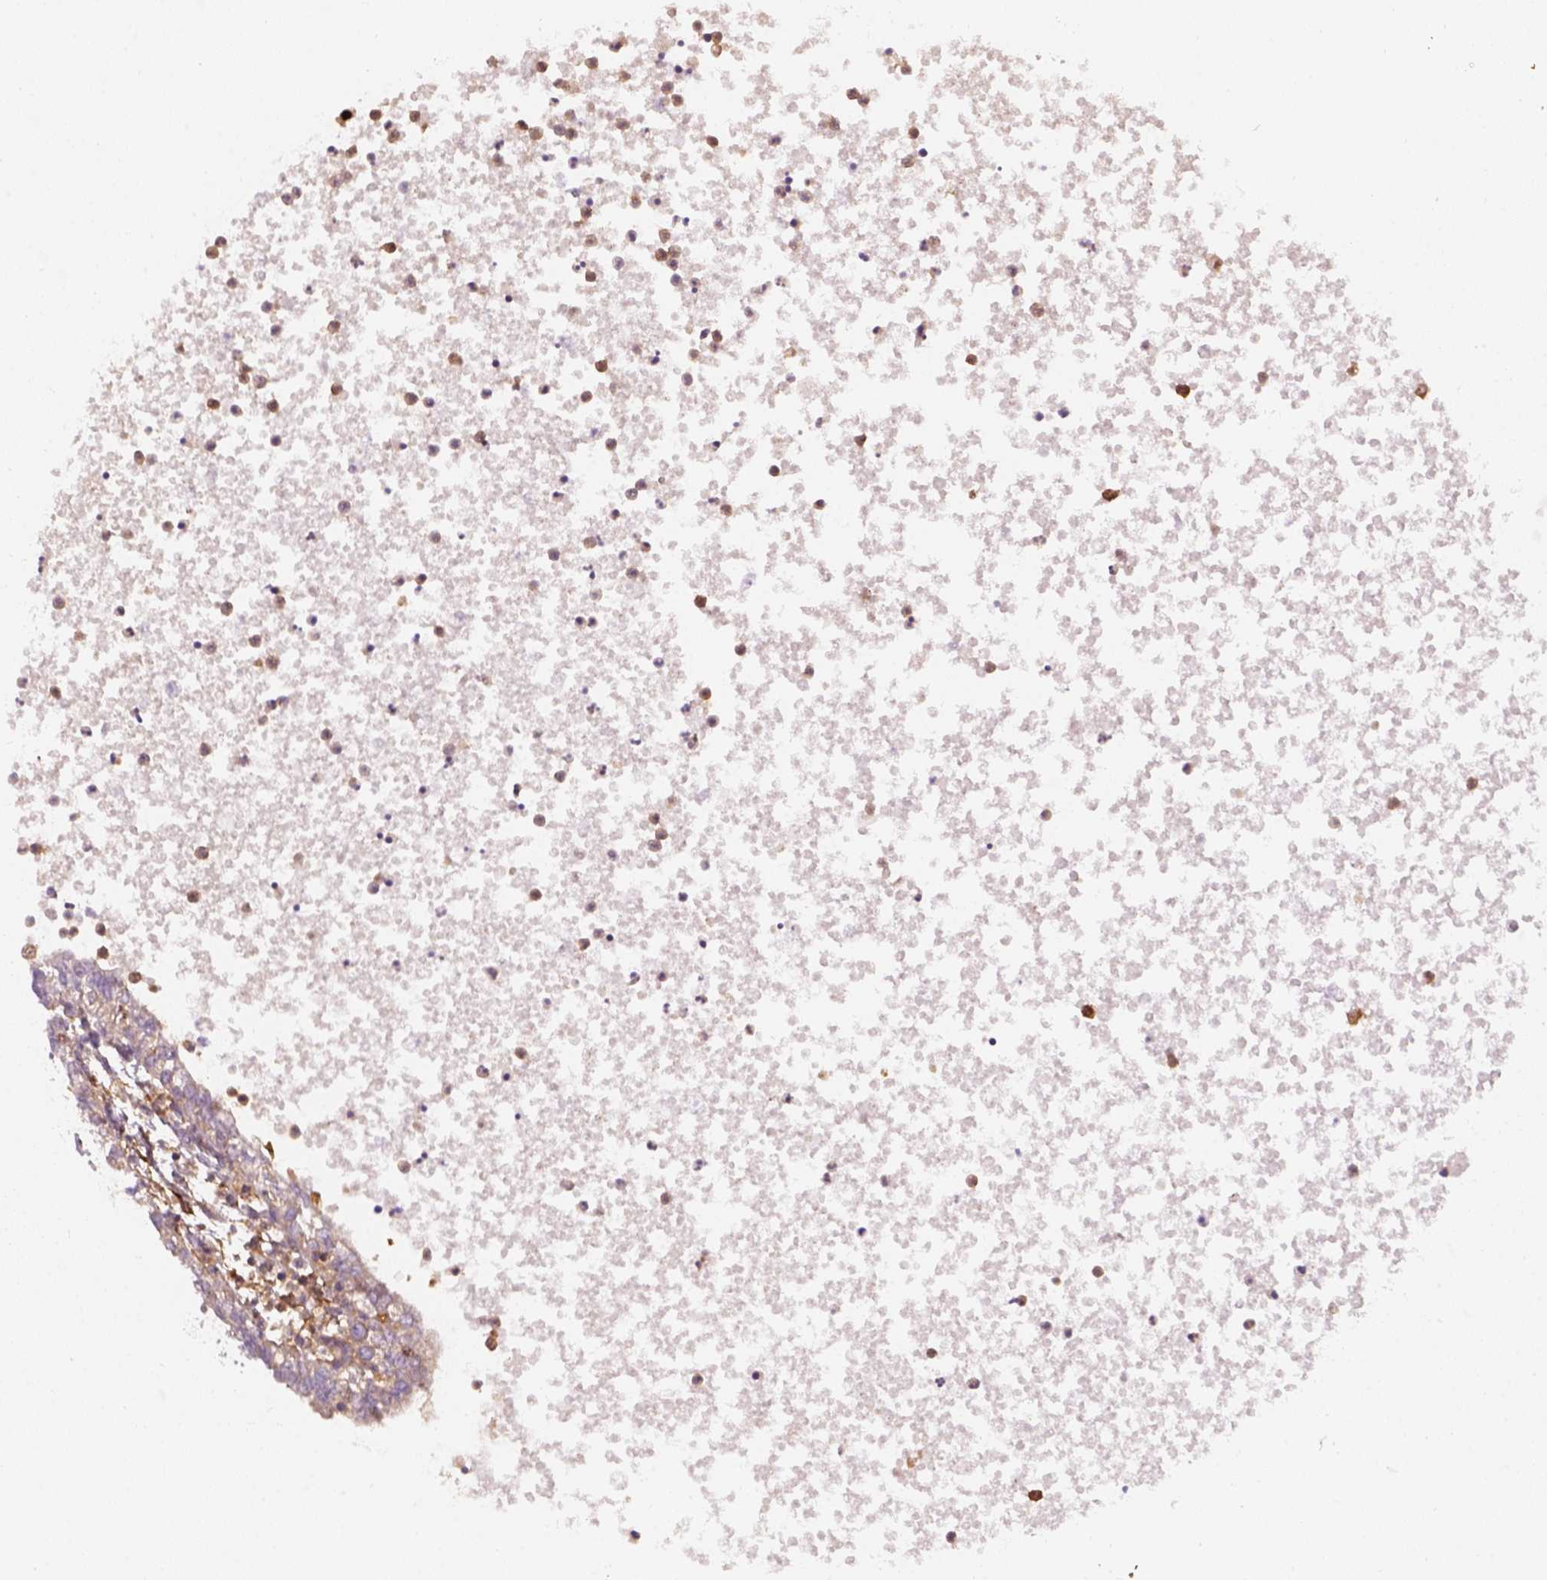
{"staining": {"intensity": "weak", "quantity": ">75%", "location": "cytoplasmic/membranous"}, "tissue": "testis cancer", "cell_type": "Tumor cells", "image_type": "cancer", "snomed": [{"axis": "morphology", "description": "Carcinoma, Embryonal, NOS"}, {"axis": "topography", "description": "Testis"}], "caption": "Immunohistochemistry (DAB) staining of testis cancer (embryonal carcinoma) reveals weak cytoplasmic/membranous protein positivity in about >75% of tumor cells.", "gene": "SQSTM1", "patient": {"sex": "male", "age": 37}}